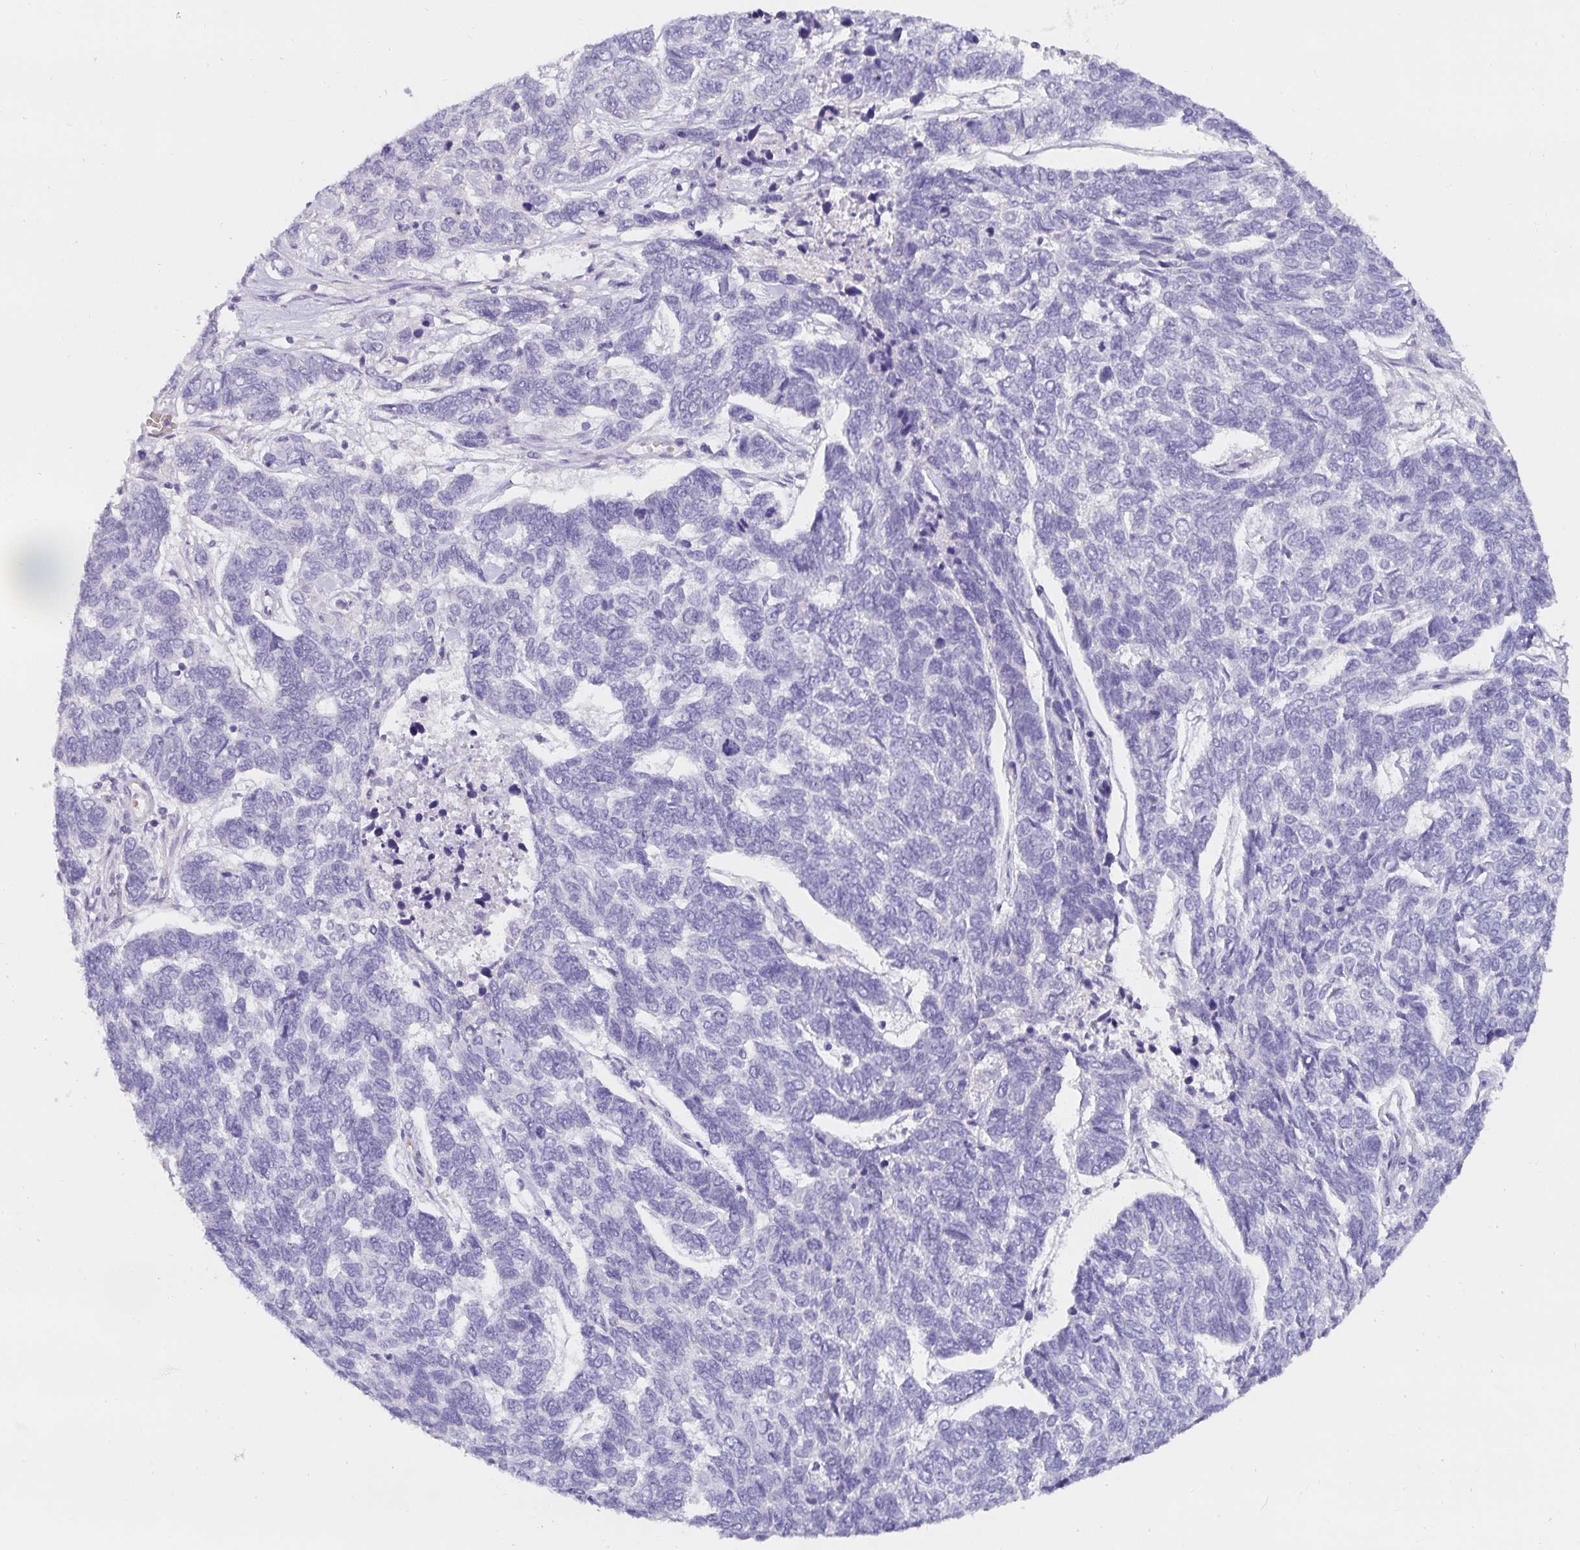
{"staining": {"intensity": "negative", "quantity": "none", "location": "none"}, "tissue": "skin cancer", "cell_type": "Tumor cells", "image_type": "cancer", "snomed": [{"axis": "morphology", "description": "Basal cell carcinoma"}, {"axis": "topography", "description": "Skin"}], "caption": "DAB (3,3'-diaminobenzidine) immunohistochemical staining of basal cell carcinoma (skin) reveals no significant staining in tumor cells. The staining is performed using DAB (3,3'-diaminobenzidine) brown chromogen with nuclei counter-stained in using hematoxylin.", "gene": "PDX1", "patient": {"sex": "female", "age": 65}}